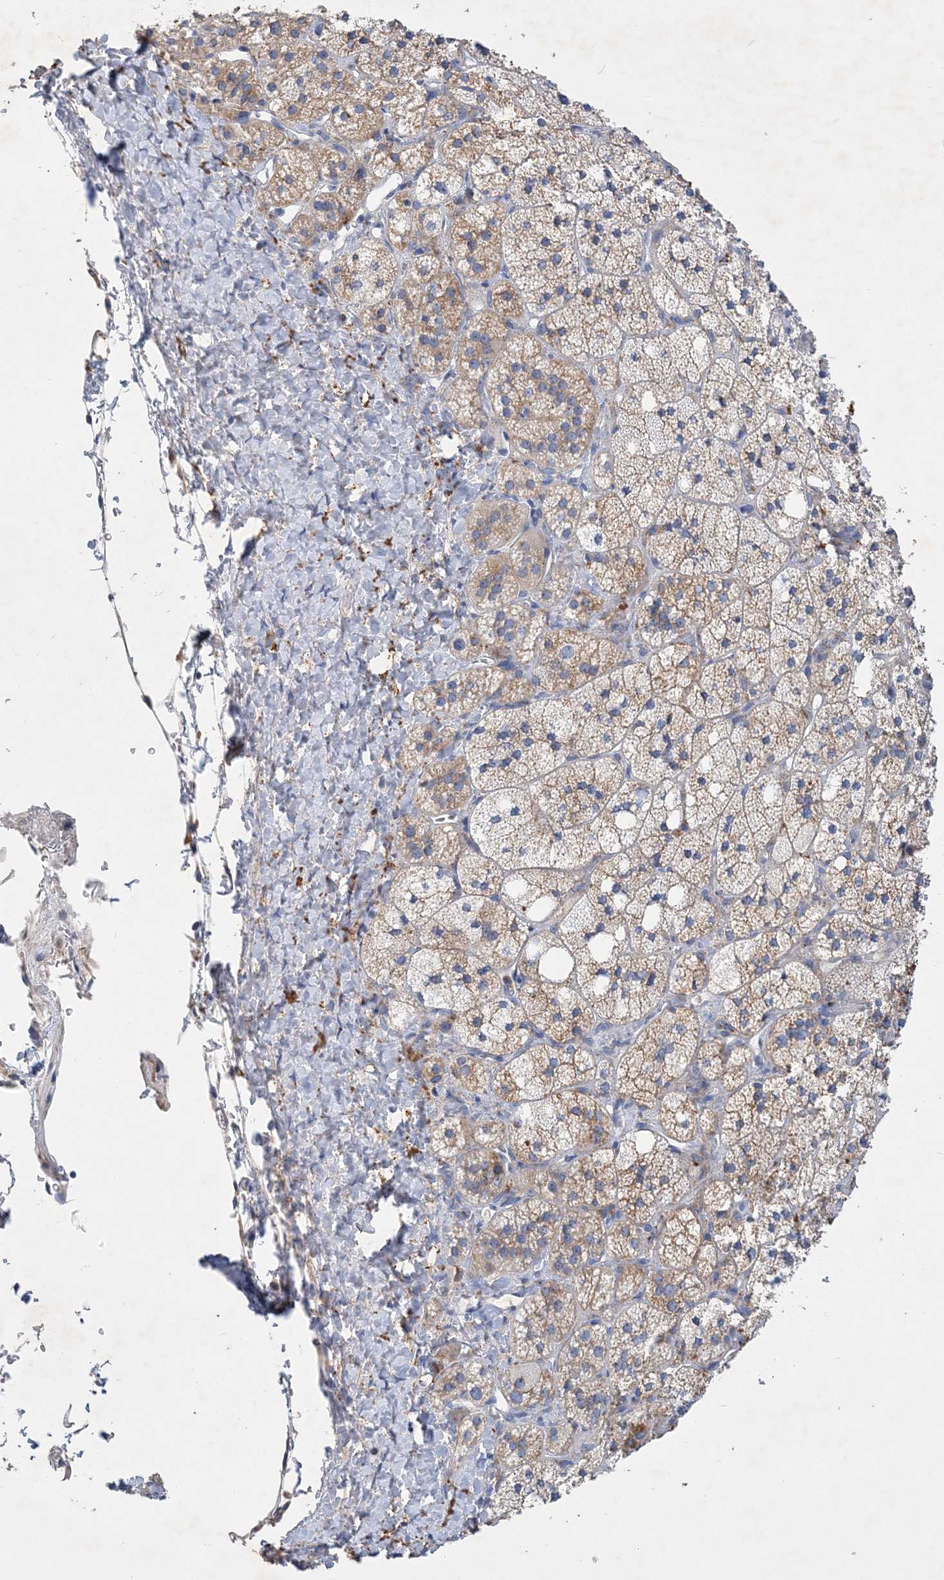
{"staining": {"intensity": "moderate", "quantity": "25%-75%", "location": "cytoplasmic/membranous"}, "tissue": "adrenal gland", "cell_type": "Glandular cells", "image_type": "normal", "snomed": [{"axis": "morphology", "description": "Normal tissue, NOS"}, {"axis": "topography", "description": "Adrenal gland"}], "caption": "Human adrenal gland stained for a protein (brown) displays moderate cytoplasmic/membranous positive expression in about 25%-75% of glandular cells.", "gene": "GRINA", "patient": {"sex": "male", "age": 61}}